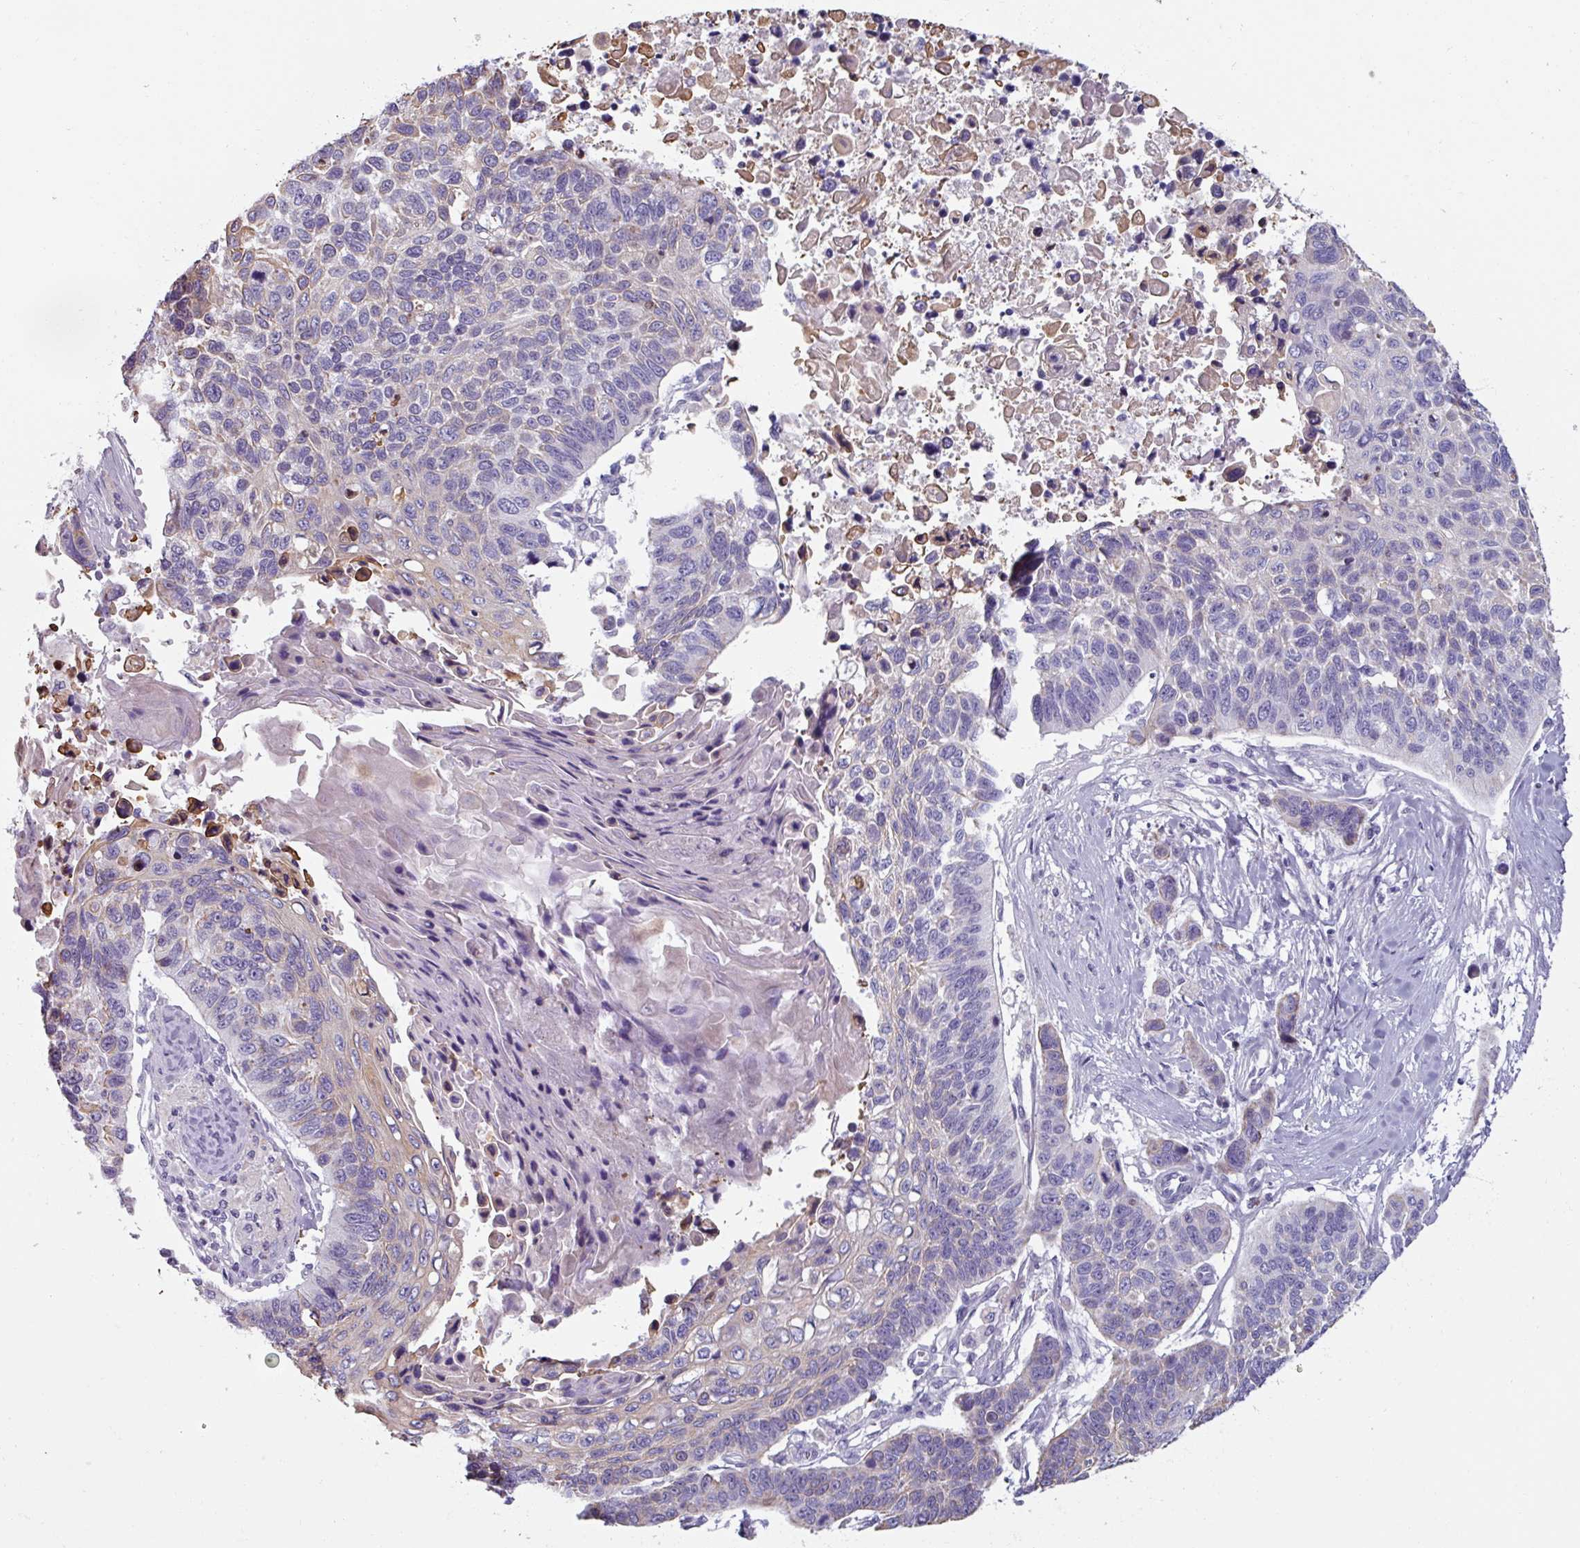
{"staining": {"intensity": "negative", "quantity": "none", "location": "none"}, "tissue": "lung cancer", "cell_type": "Tumor cells", "image_type": "cancer", "snomed": [{"axis": "morphology", "description": "Squamous cell carcinoma, NOS"}, {"axis": "topography", "description": "Lung"}], "caption": "Tumor cells are negative for protein expression in human lung squamous cell carcinoma.", "gene": "SPESP1", "patient": {"sex": "male", "age": 62}}